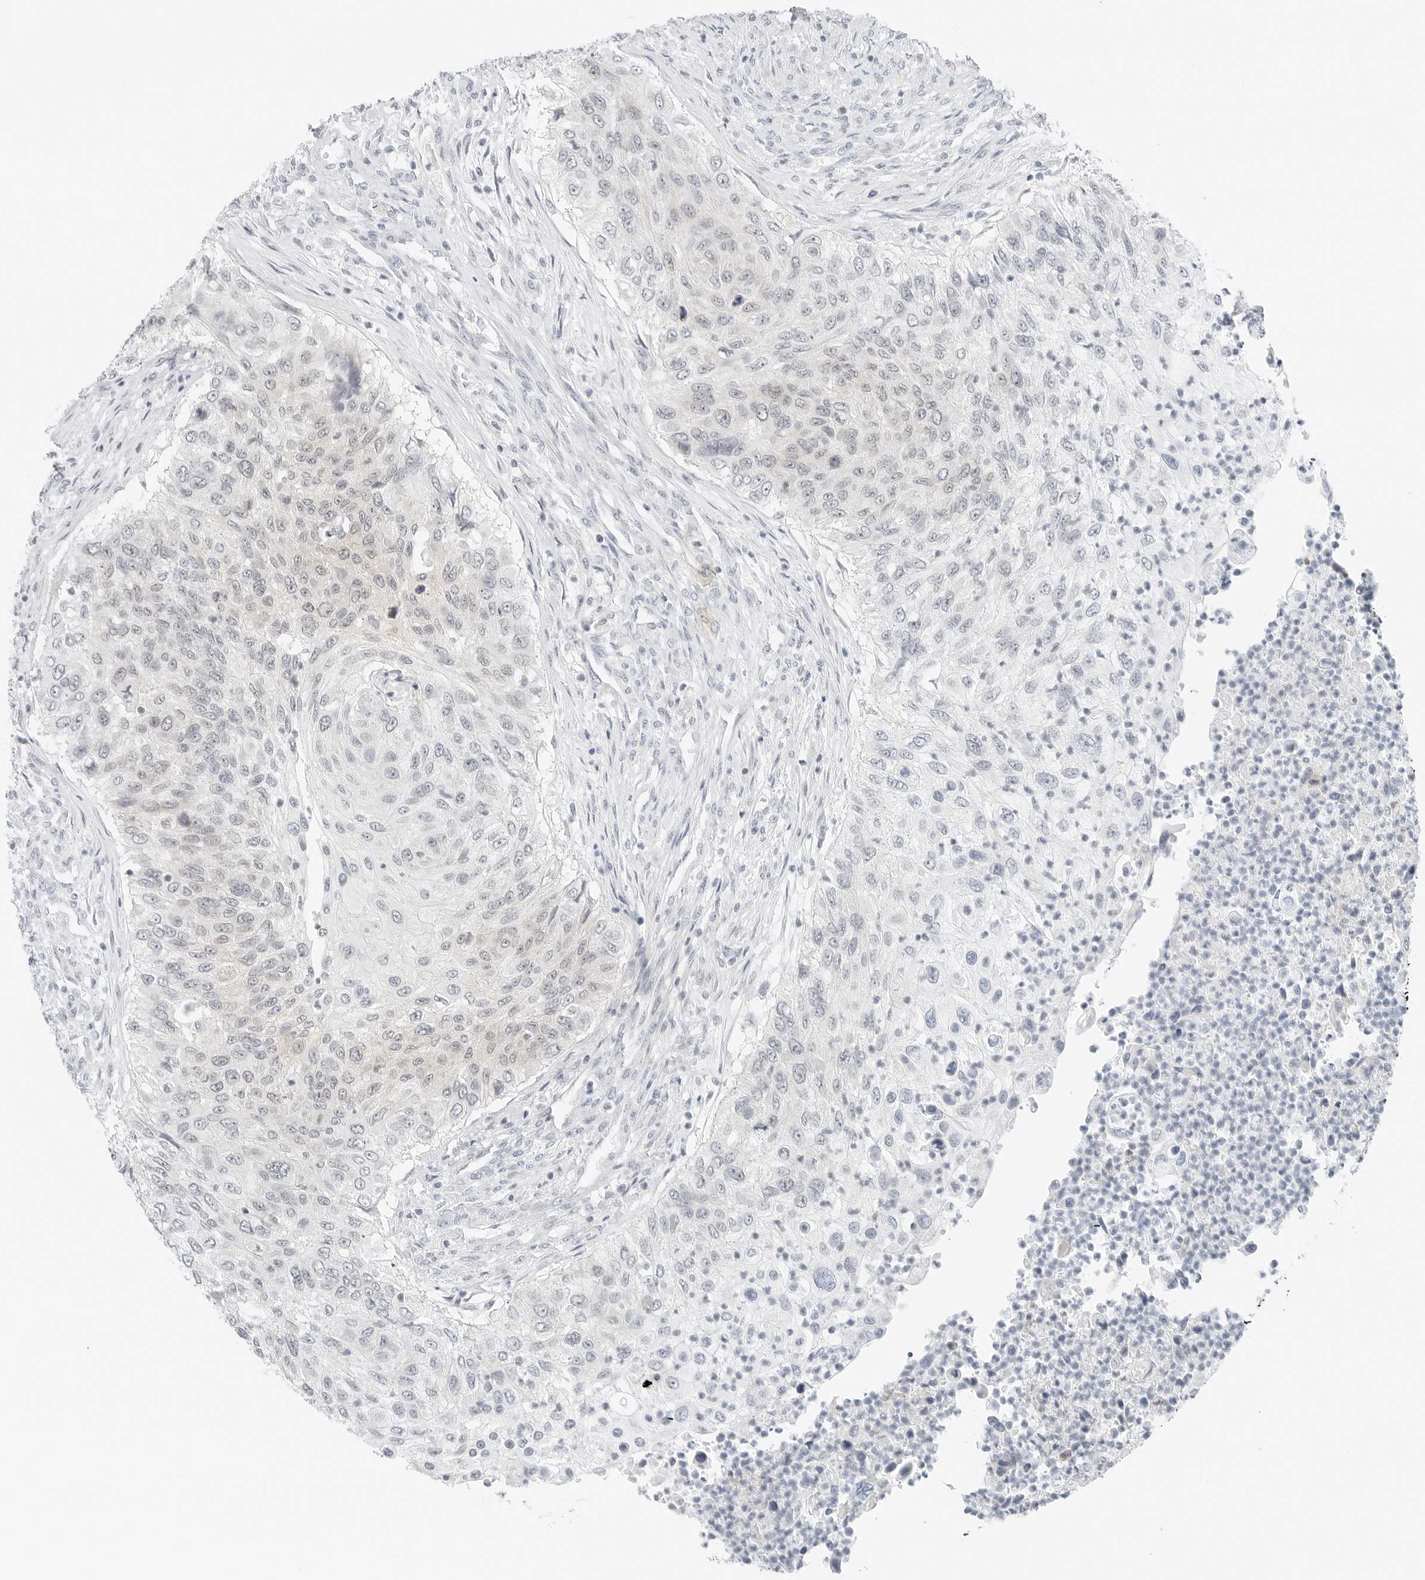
{"staining": {"intensity": "negative", "quantity": "none", "location": "none"}, "tissue": "urothelial cancer", "cell_type": "Tumor cells", "image_type": "cancer", "snomed": [{"axis": "morphology", "description": "Urothelial carcinoma, High grade"}, {"axis": "topography", "description": "Urinary bladder"}], "caption": "This is an IHC histopathology image of urothelial cancer. There is no expression in tumor cells.", "gene": "CCSAP", "patient": {"sex": "female", "age": 60}}